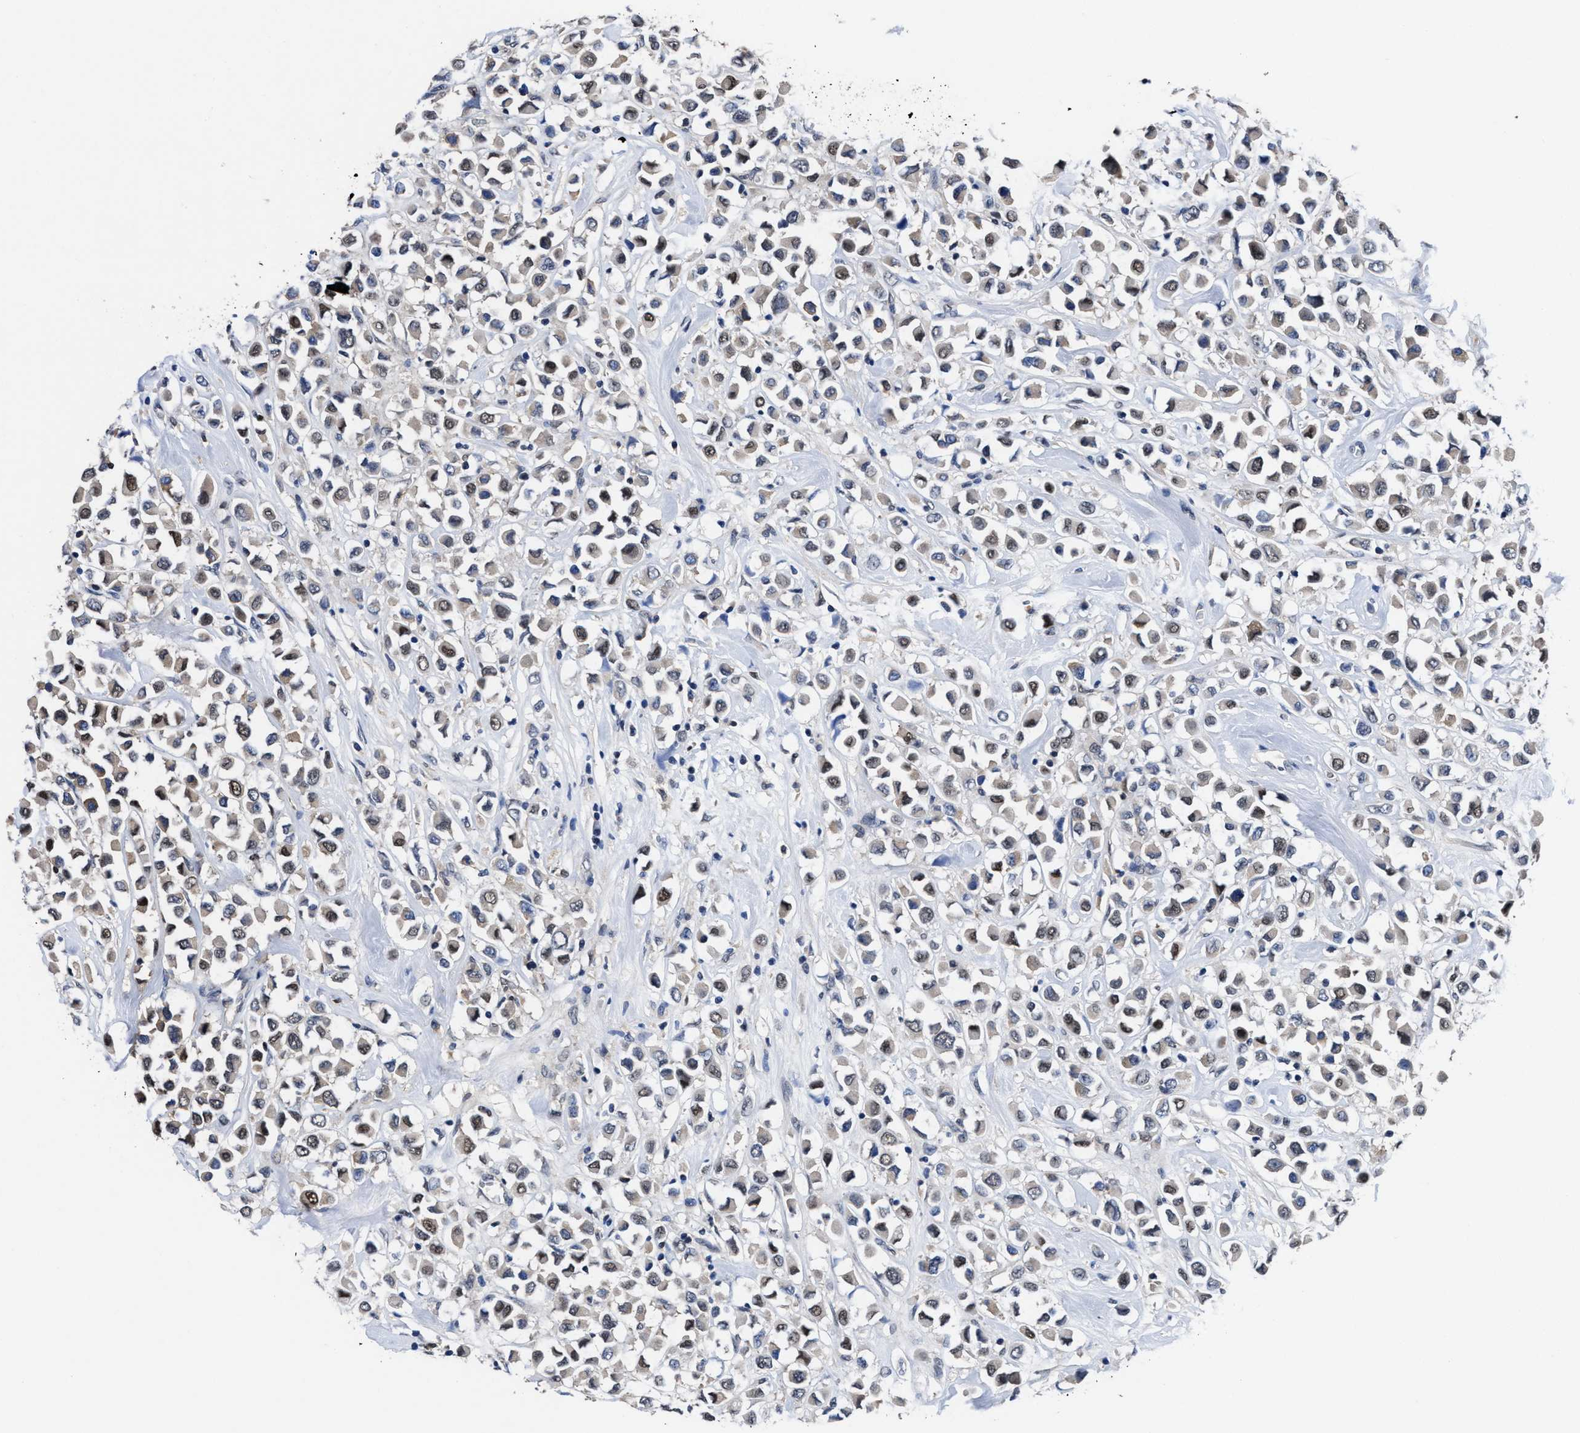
{"staining": {"intensity": "weak", "quantity": "25%-75%", "location": "nuclear"}, "tissue": "breast cancer", "cell_type": "Tumor cells", "image_type": "cancer", "snomed": [{"axis": "morphology", "description": "Duct carcinoma"}, {"axis": "topography", "description": "Breast"}], "caption": "Breast cancer (invasive ductal carcinoma) stained for a protein (brown) exhibits weak nuclear positive staining in approximately 25%-75% of tumor cells.", "gene": "ACLY", "patient": {"sex": "female", "age": 61}}